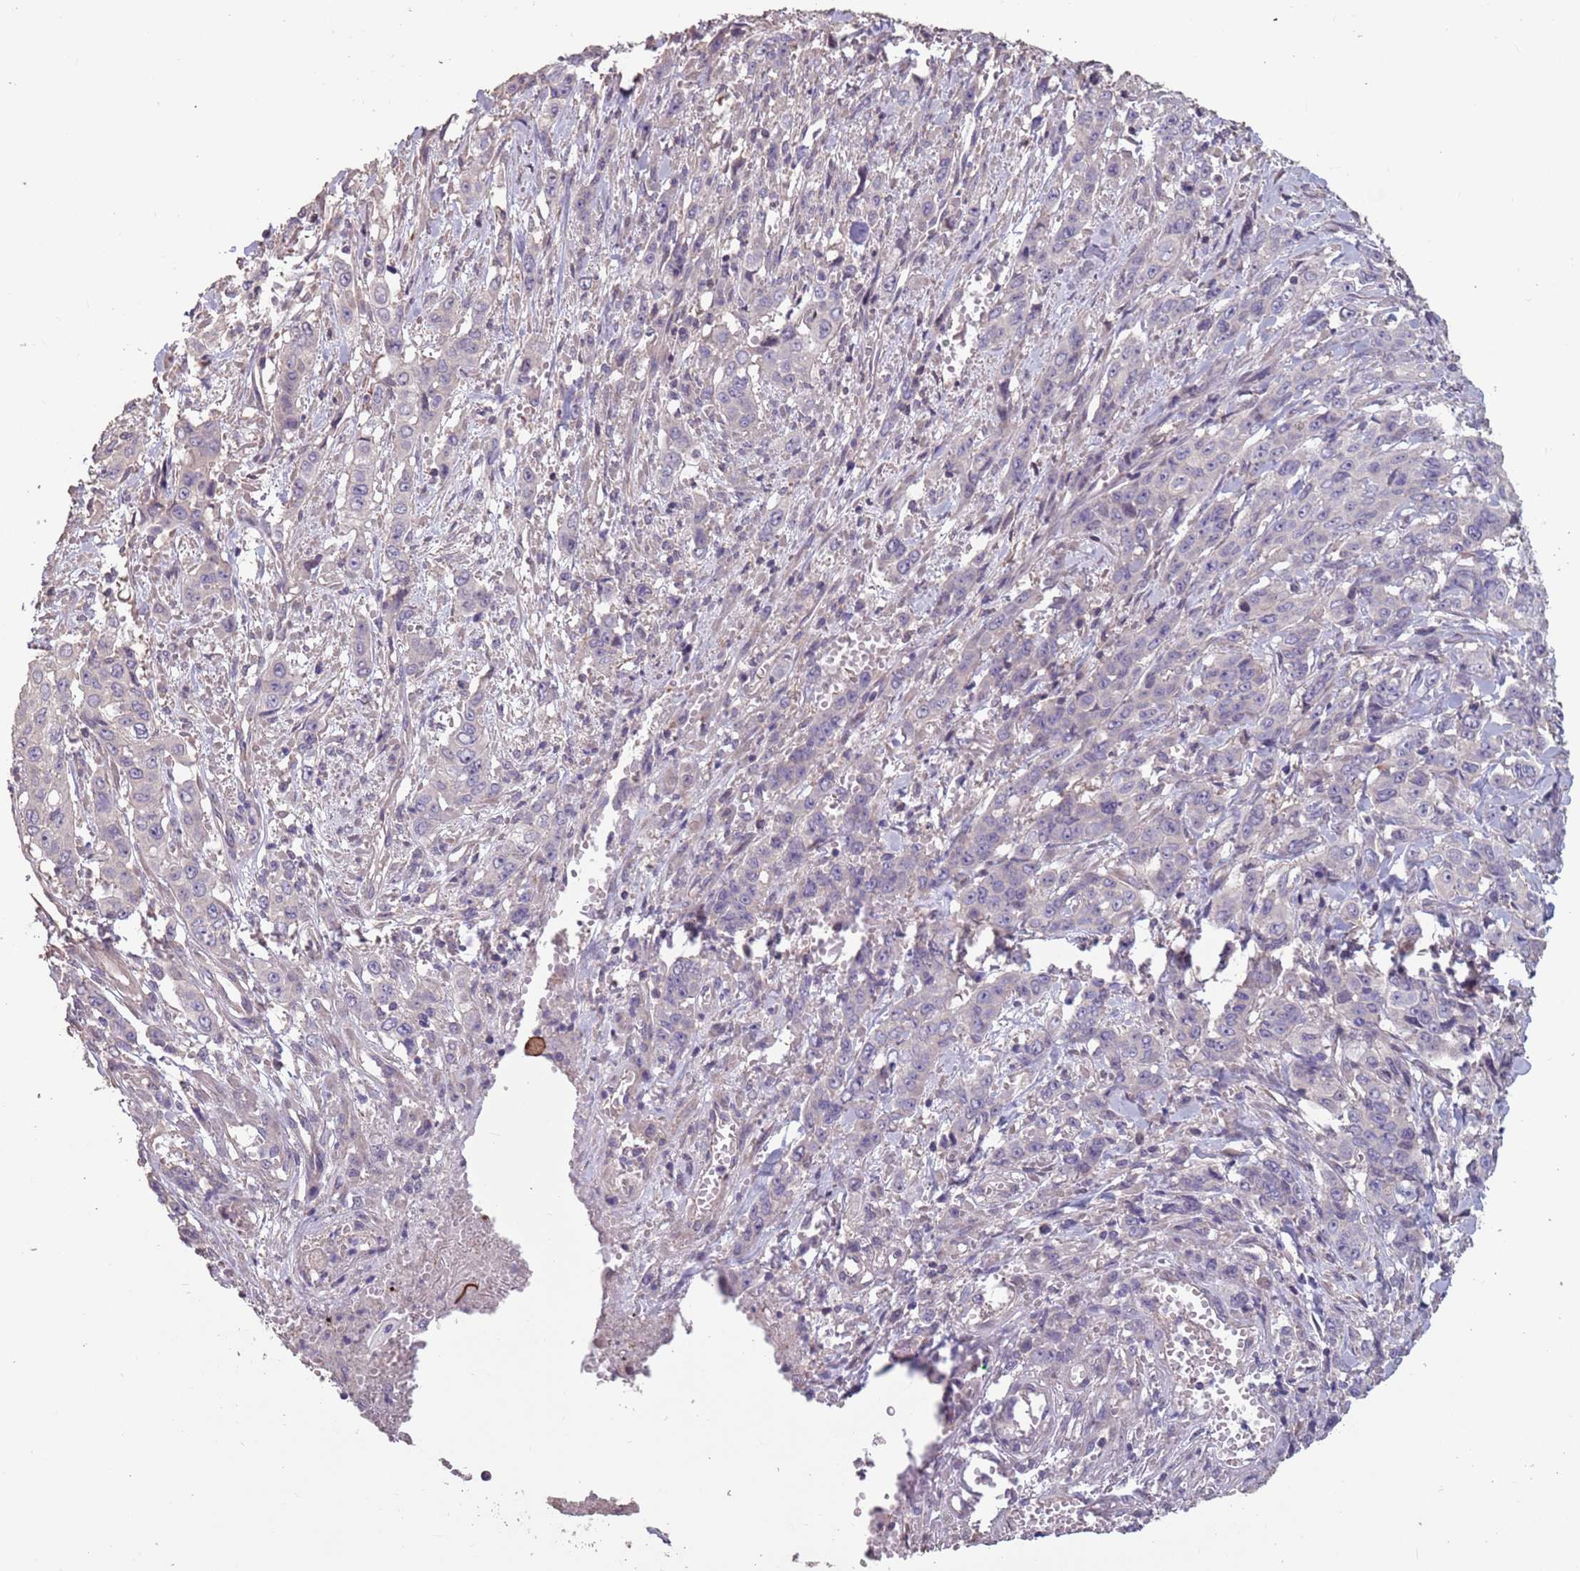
{"staining": {"intensity": "negative", "quantity": "none", "location": "none"}, "tissue": "stomach cancer", "cell_type": "Tumor cells", "image_type": "cancer", "snomed": [{"axis": "morphology", "description": "Normal tissue, NOS"}, {"axis": "morphology", "description": "Adenocarcinoma, NOS"}, {"axis": "topography", "description": "Stomach"}], "caption": "The micrograph exhibits no significant positivity in tumor cells of stomach adenocarcinoma.", "gene": "MBD3L1", "patient": {"sex": "female", "age": 64}}